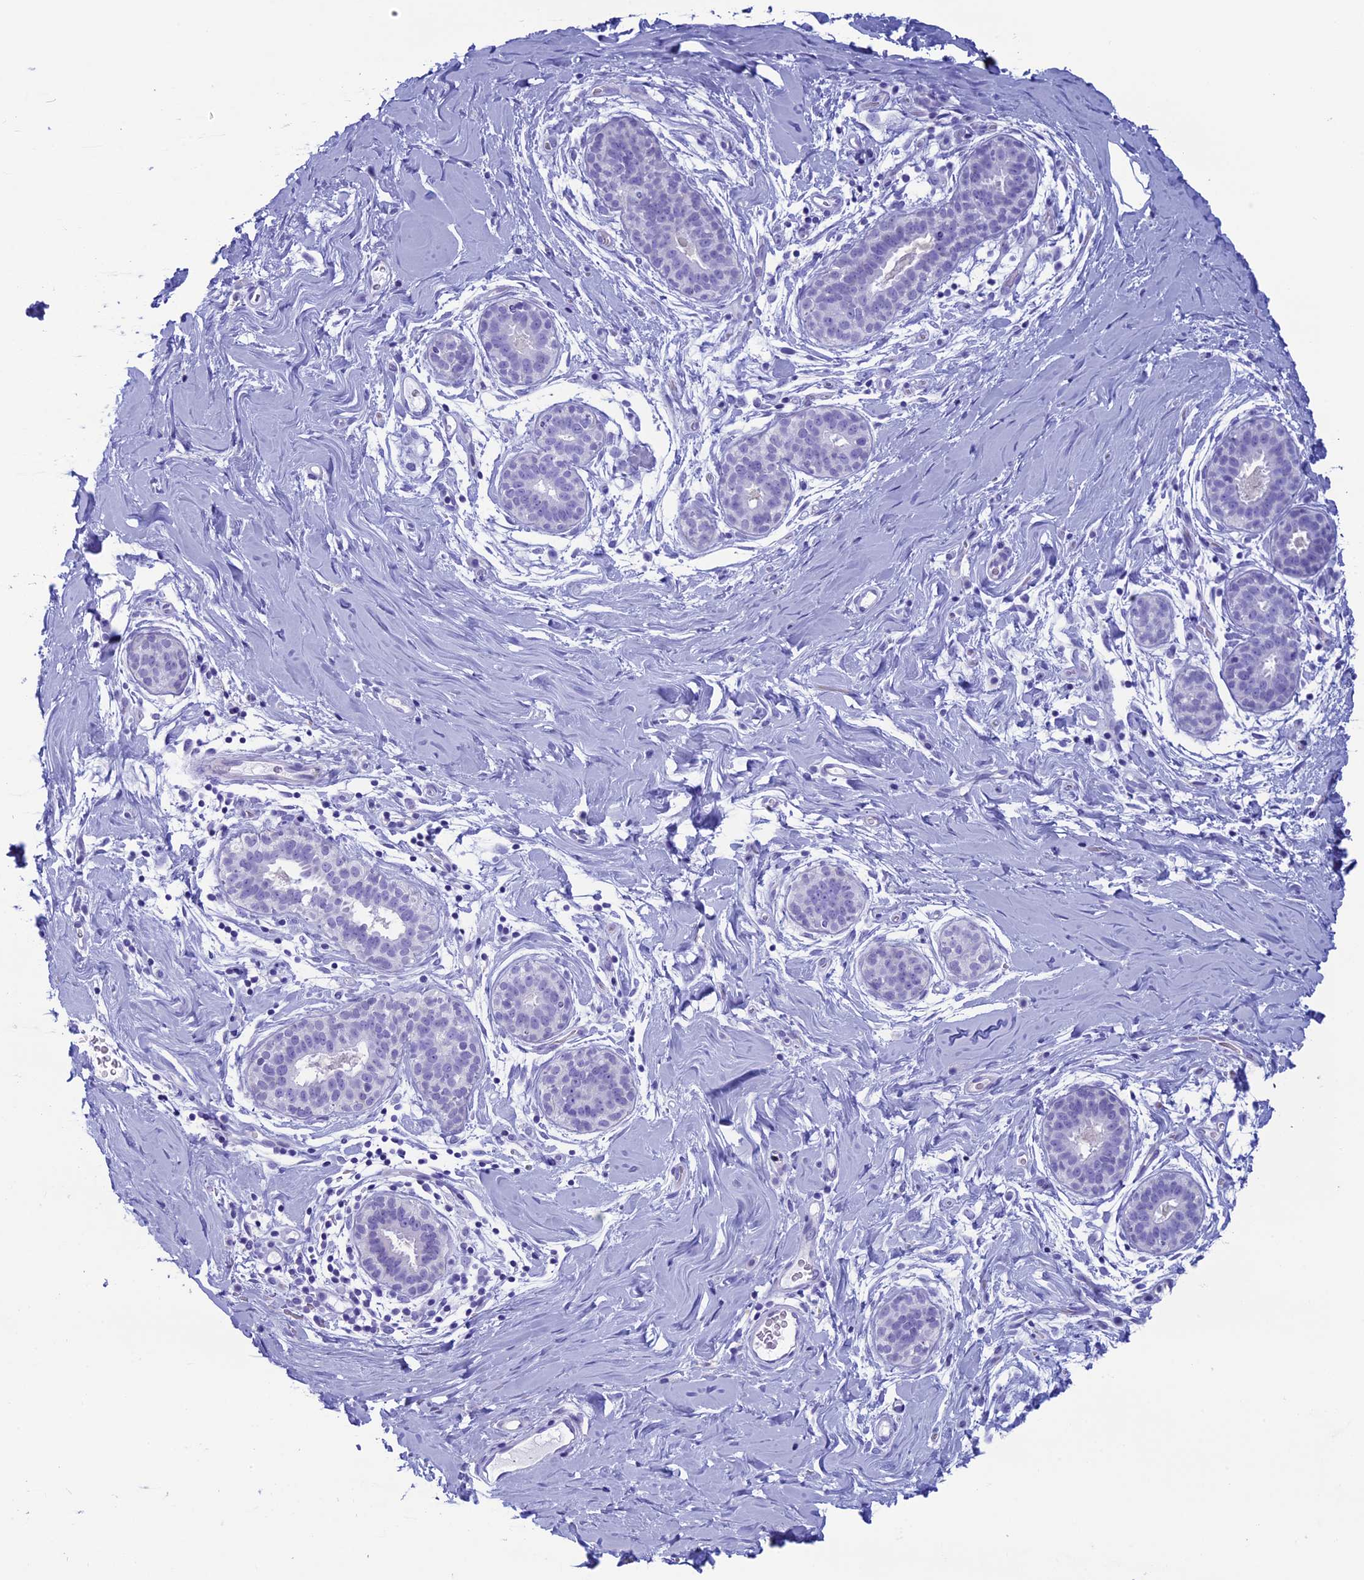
{"staining": {"intensity": "negative", "quantity": "none", "location": "none"}, "tissue": "adipose tissue", "cell_type": "Adipocytes", "image_type": "normal", "snomed": [{"axis": "morphology", "description": "Normal tissue, NOS"}, {"axis": "topography", "description": "Breast"}], "caption": "Micrograph shows no protein positivity in adipocytes of benign adipose tissue. Nuclei are stained in blue.", "gene": "FAM169A", "patient": {"sex": "female", "age": 26}}